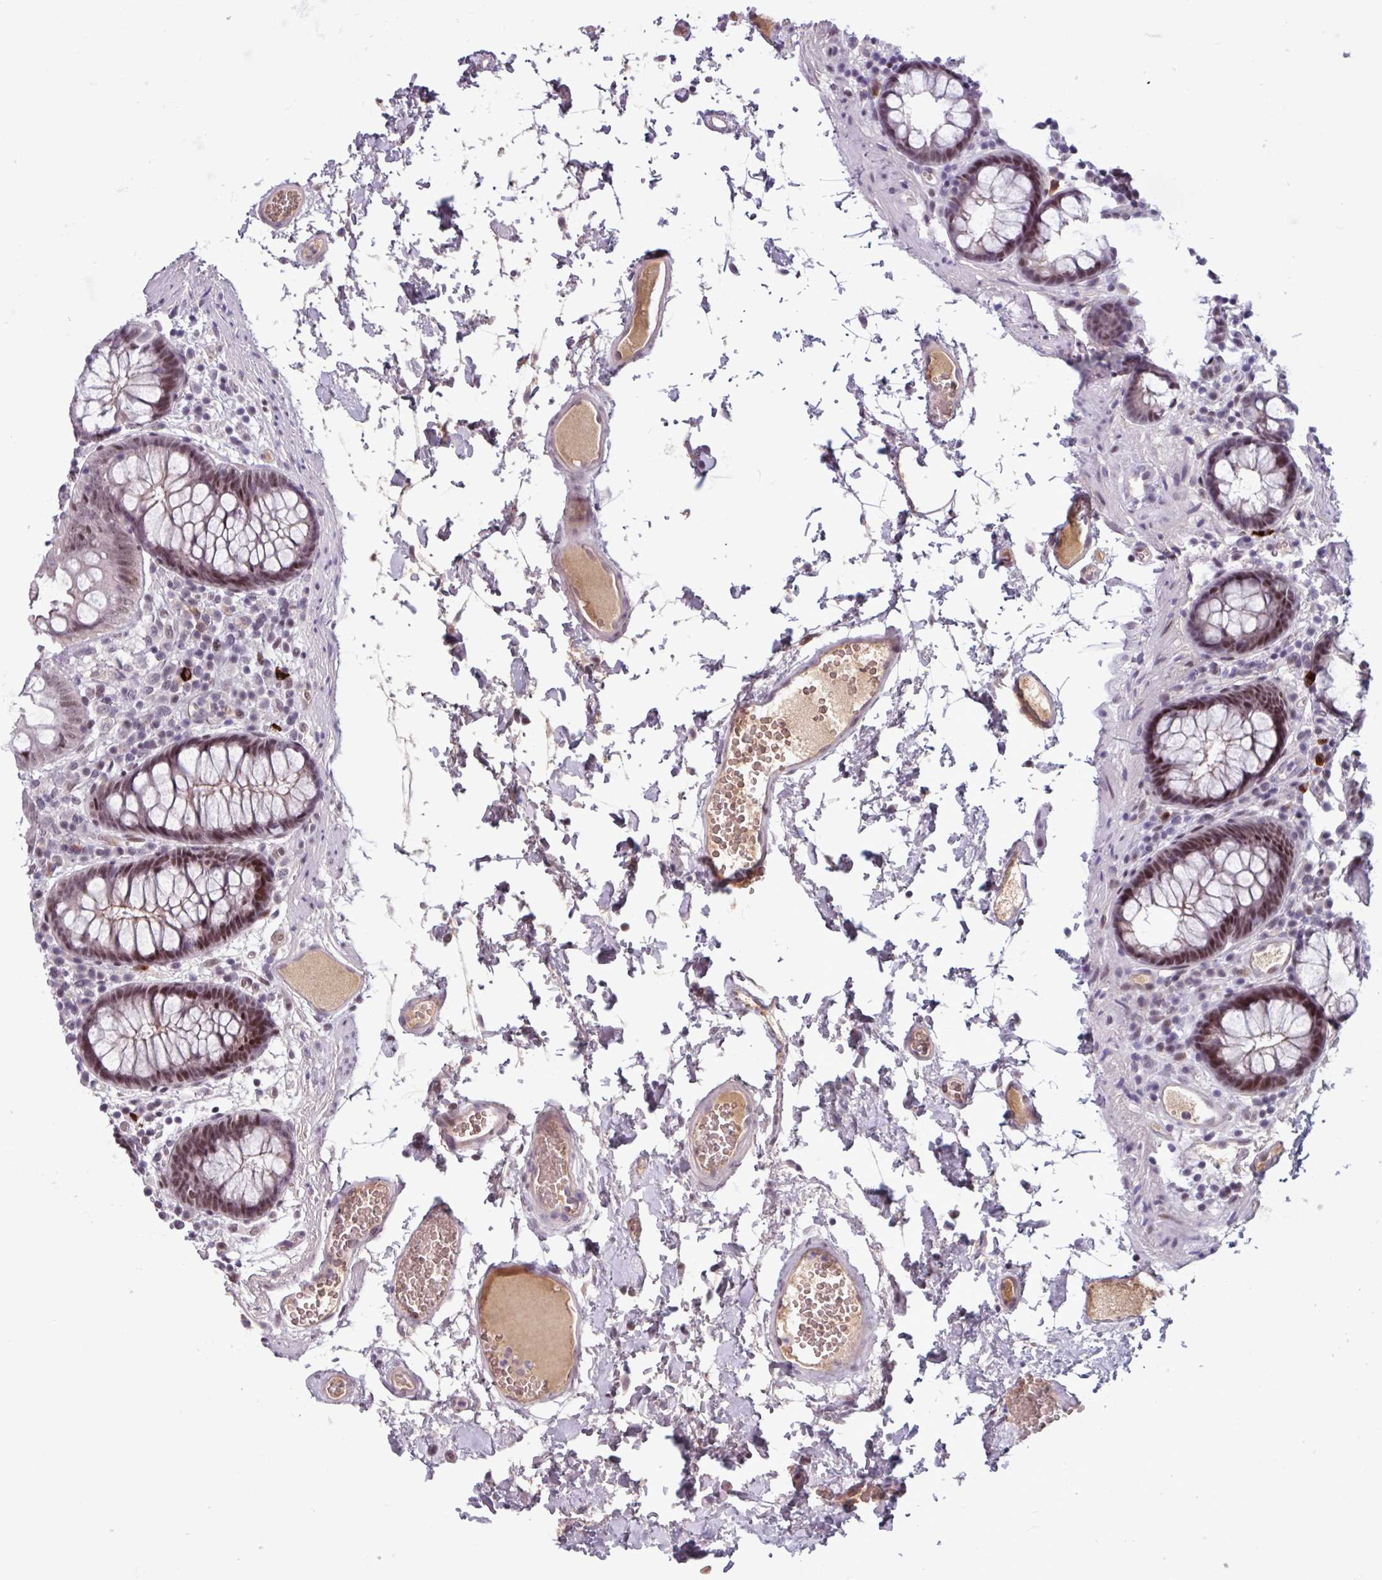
{"staining": {"intensity": "negative", "quantity": "none", "location": "none"}, "tissue": "colon", "cell_type": "Endothelial cells", "image_type": "normal", "snomed": [{"axis": "morphology", "description": "Normal tissue, NOS"}, {"axis": "topography", "description": "Colon"}], "caption": "There is no significant expression in endothelial cells of colon. (Brightfield microscopy of DAB immunohistochemistry (IHC) at high magnification).", "gene": "ZNF575", "patient": {"sex": "male", "age": 84}}